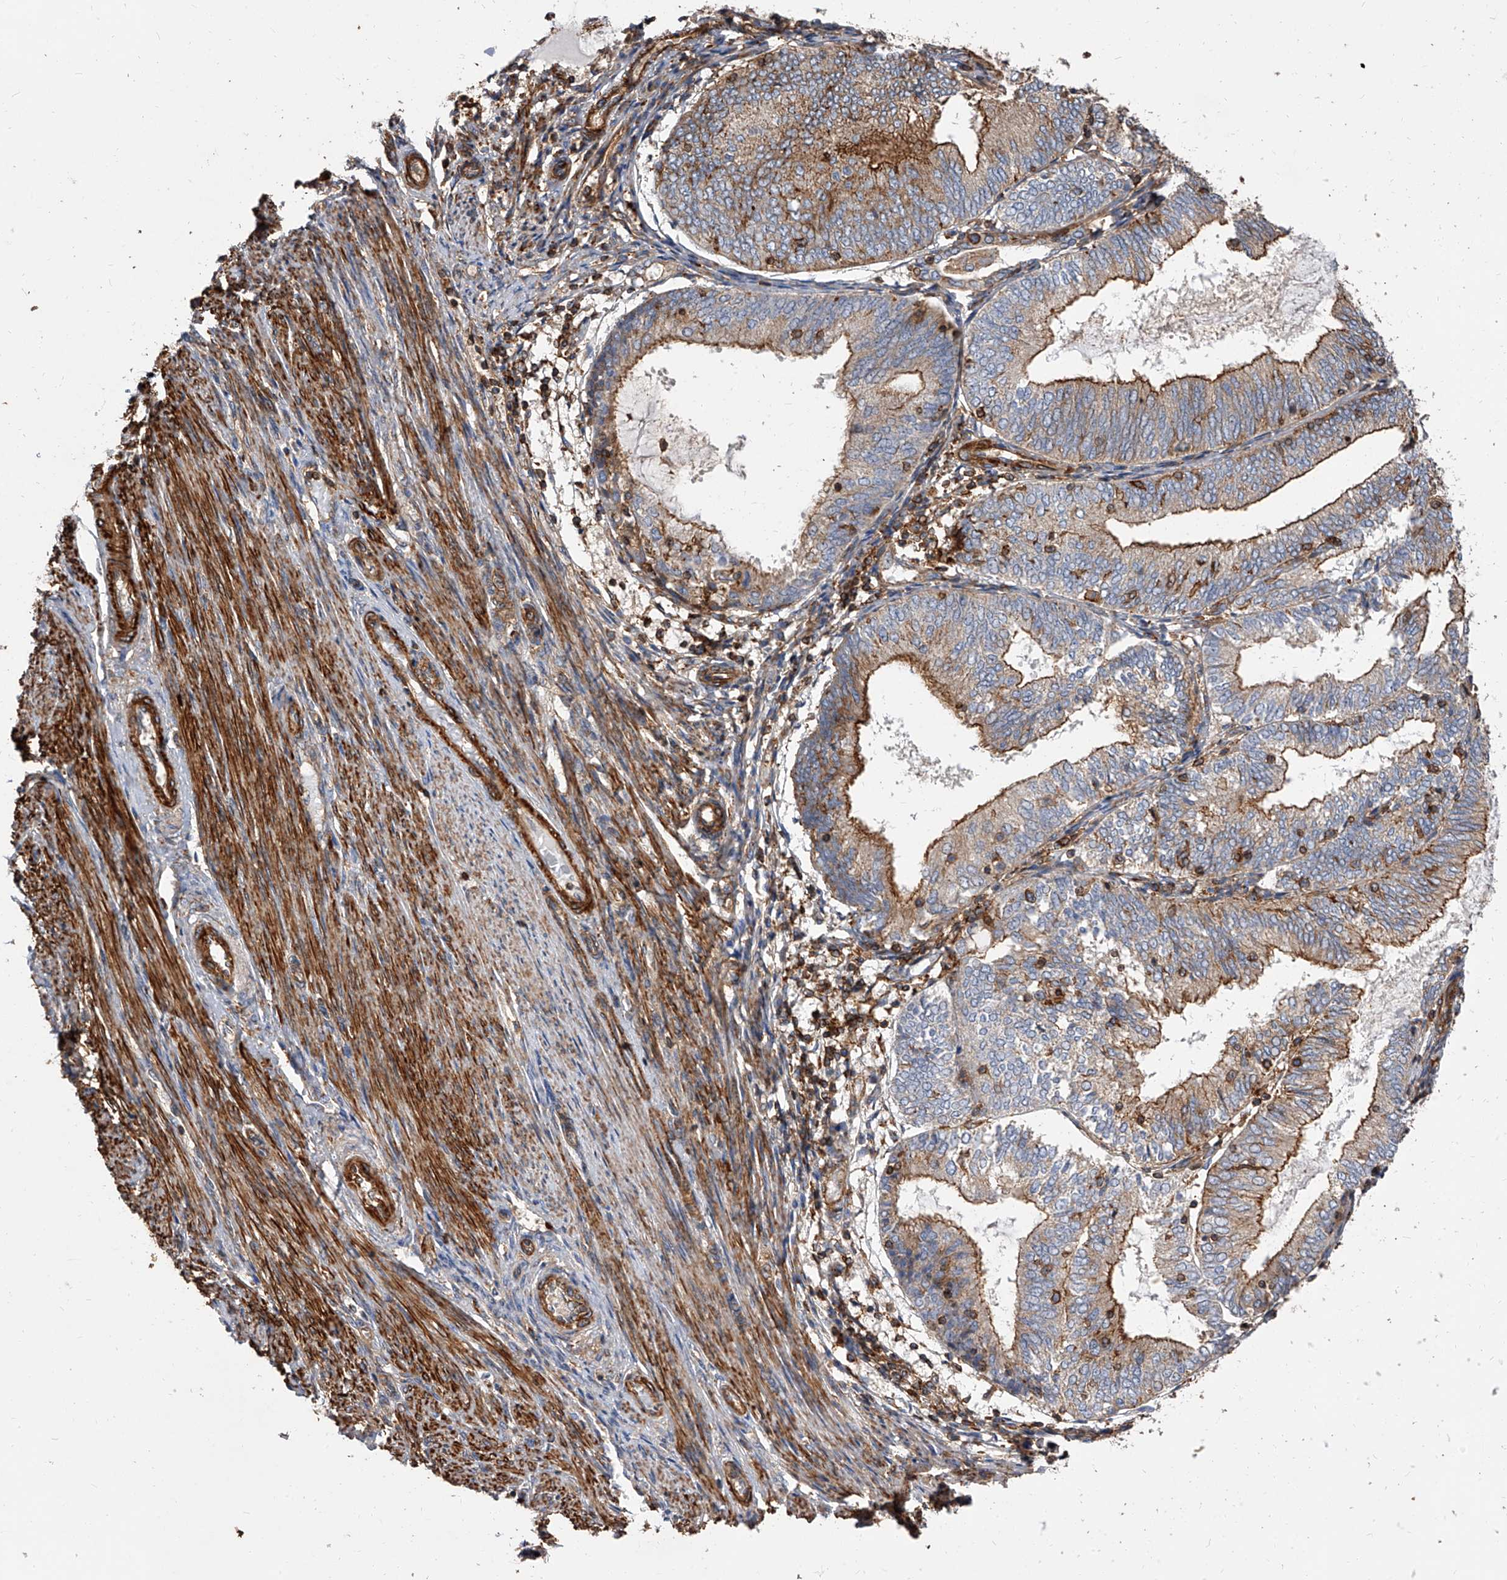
{"staining": {"intensity": "moderate", "quantity": ">75%", "location": "cytoplasmic/membranous"}, "tissue": "endometrial cancer", "cell_type": "Tumor cells", "image_type": "cancer", "snomed": [{"axis": "morphology", "description": "Adenocarcinoma, NOS"}, {"axis": "topography", "description": "Endometrium"}], "caption": "DAB immunohistochemical staining of human endometrial adenocarcinoma reveals moderate cytoplasmic/membranous protein positivity in about >75% of tumor cells.", "gene": "PISD", "patient": {"sex": "female", "age": 81}}